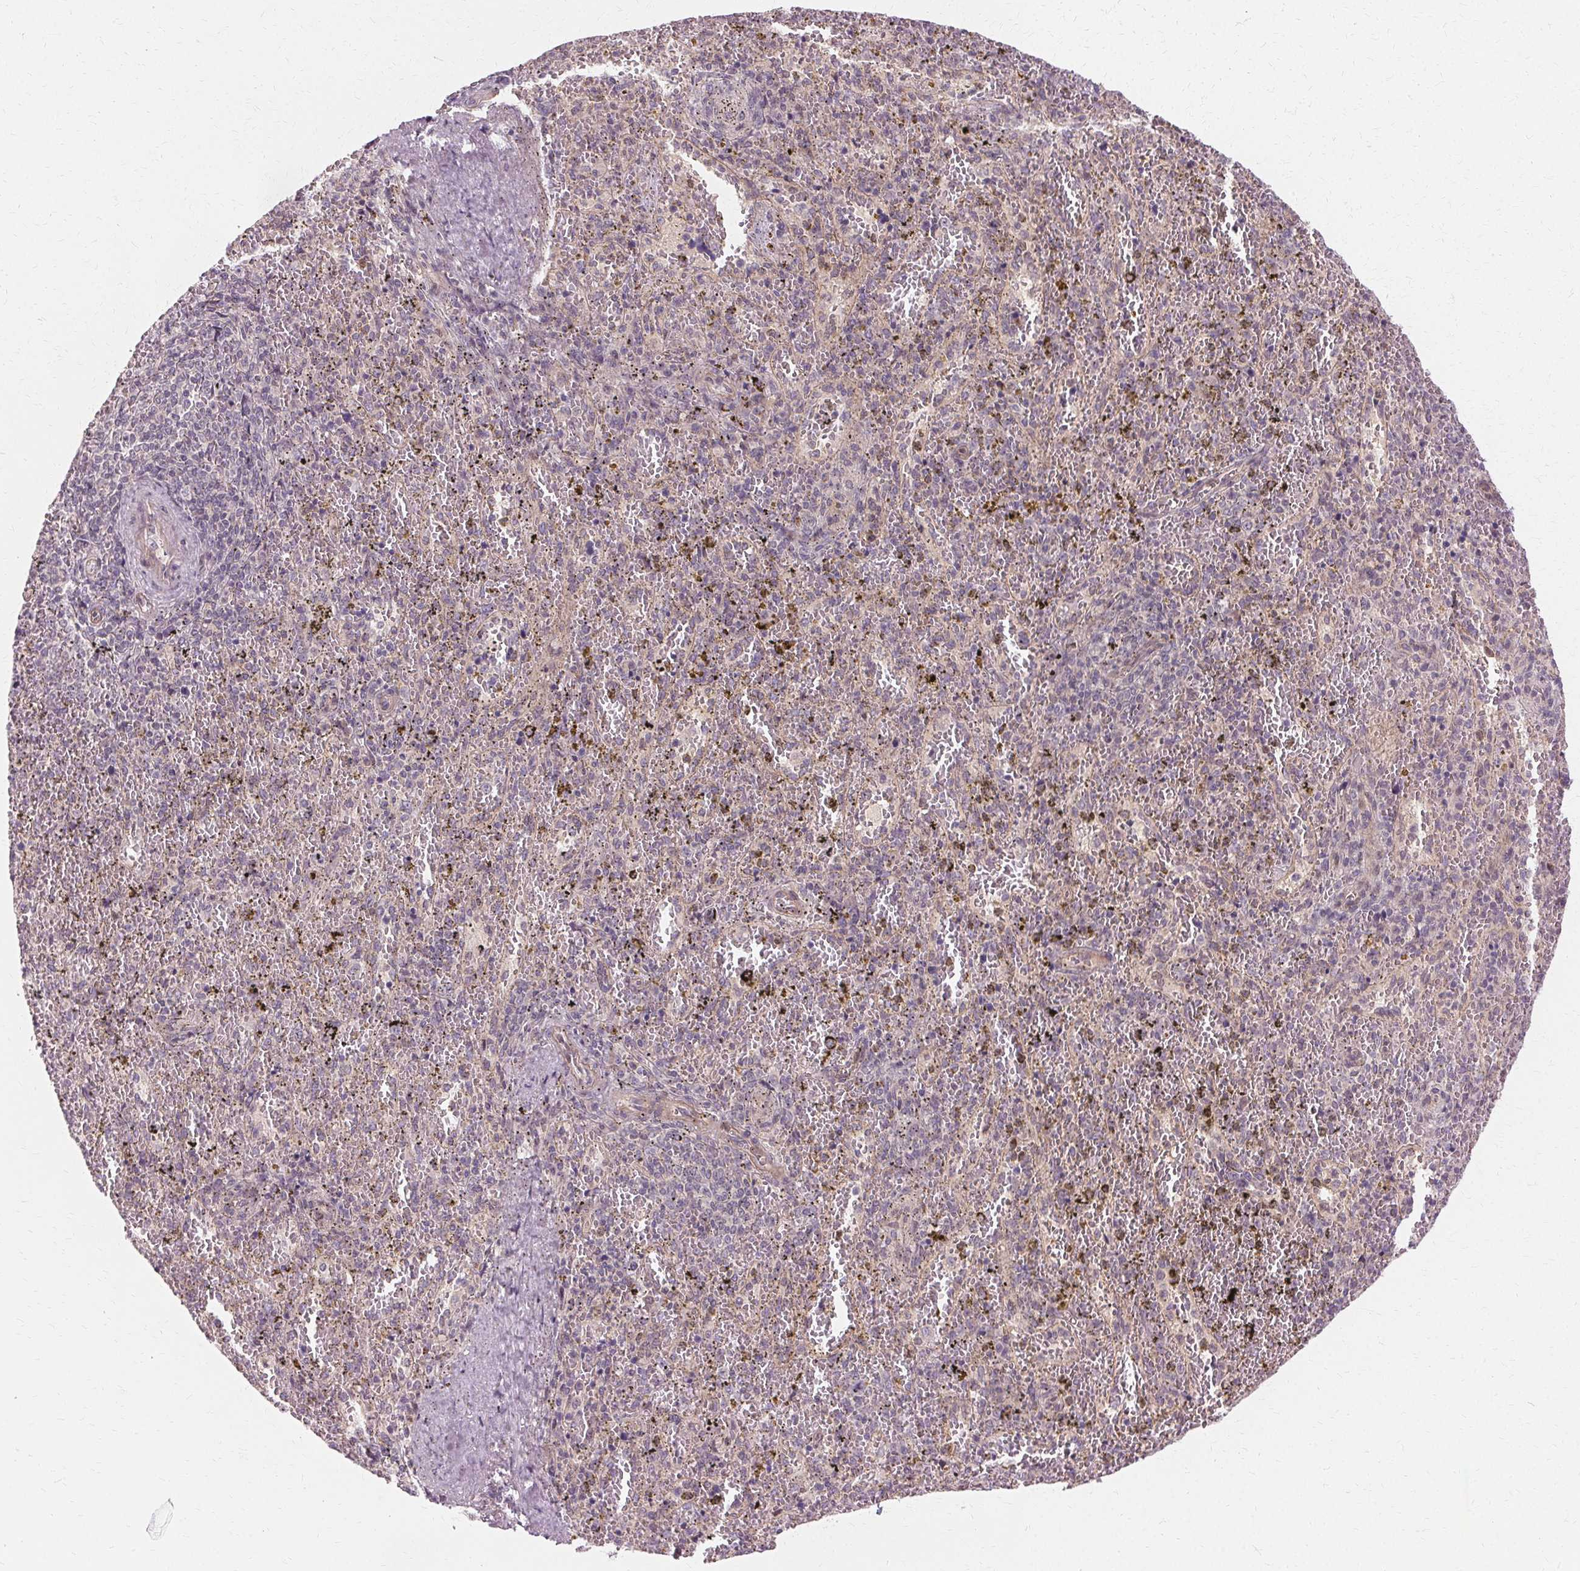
{"staining": {"intensity": "negative", "quantity": "none", "location": "none"}, "tissue": "spleen", "cell_type": "Cells in red pulp", "image_type": "normal", "snomed": [{"axis": "morphology", "description": "Normal tissue, NOS"}, {"axis": "topography", "description": "Spleen"}], "caption": "Cells in red pulp are negative for brown protein staining in unremarkable spleen. (Brightfield microscopy of DAB IHC at high magnification).", "gene": "USP8", "patient": {"sex": "female", "age": 50}}